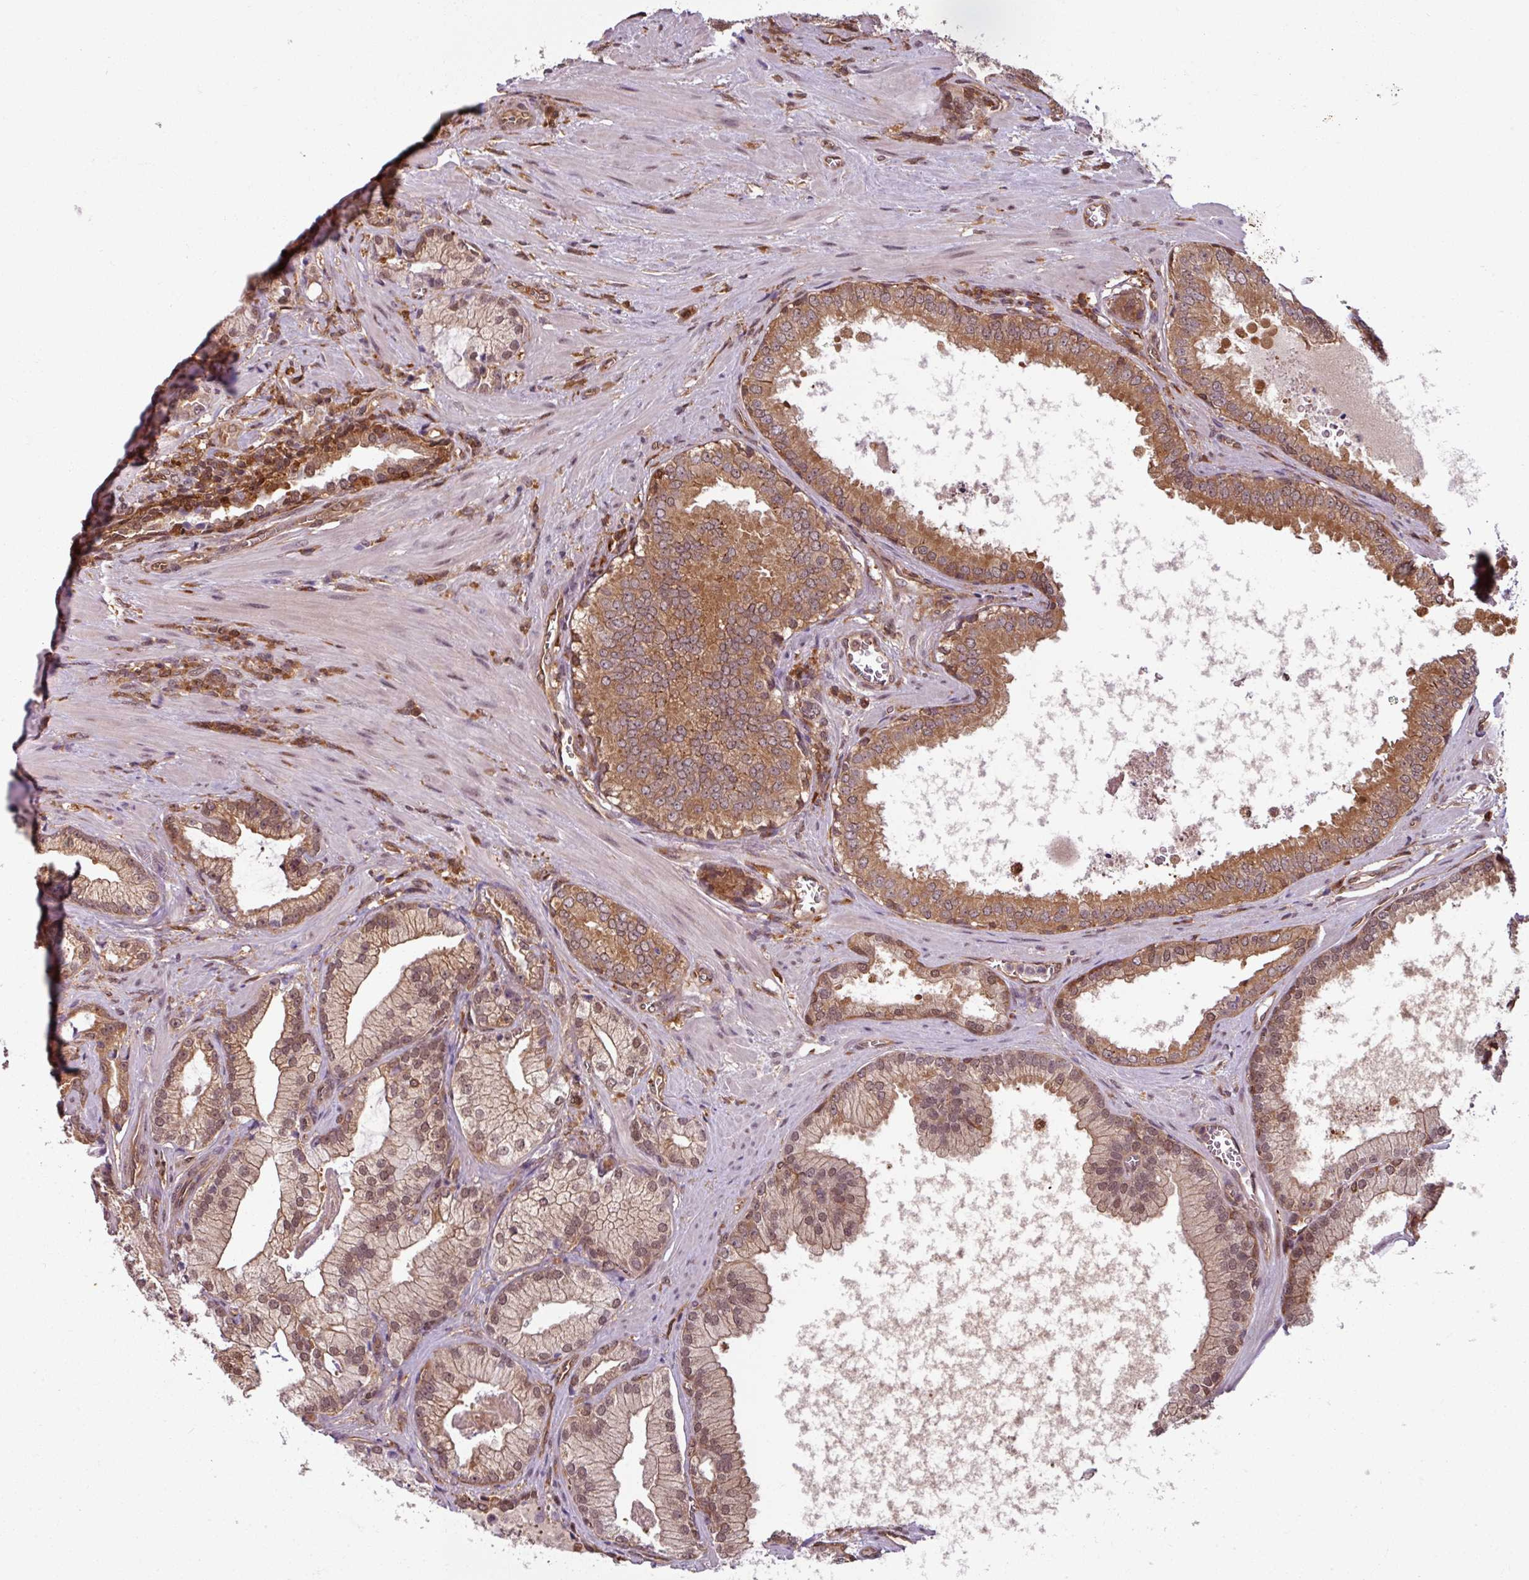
{"staining": {"intensity": "moderate", "quantity": ">75%", "location": "cytoplasmic/membranous,nuclear"}, "tissue": "prostate cancer", "cell_type": "Tumor cells", "image_type": "cancer", "snomed": [{"axis": "morphology", "description": "Adenocarcinoma, High grade"}, {"axis": "topography", "description": "Prostate"}], "caption": "Tumor cells show moderate cytoplasmic/membranous and nuclear staining in approximately >75% of cells in prostate adenocarcinoma (high-grade).", "gene": "KCTD11", "patient": {"sex": "male", "age": 68}}